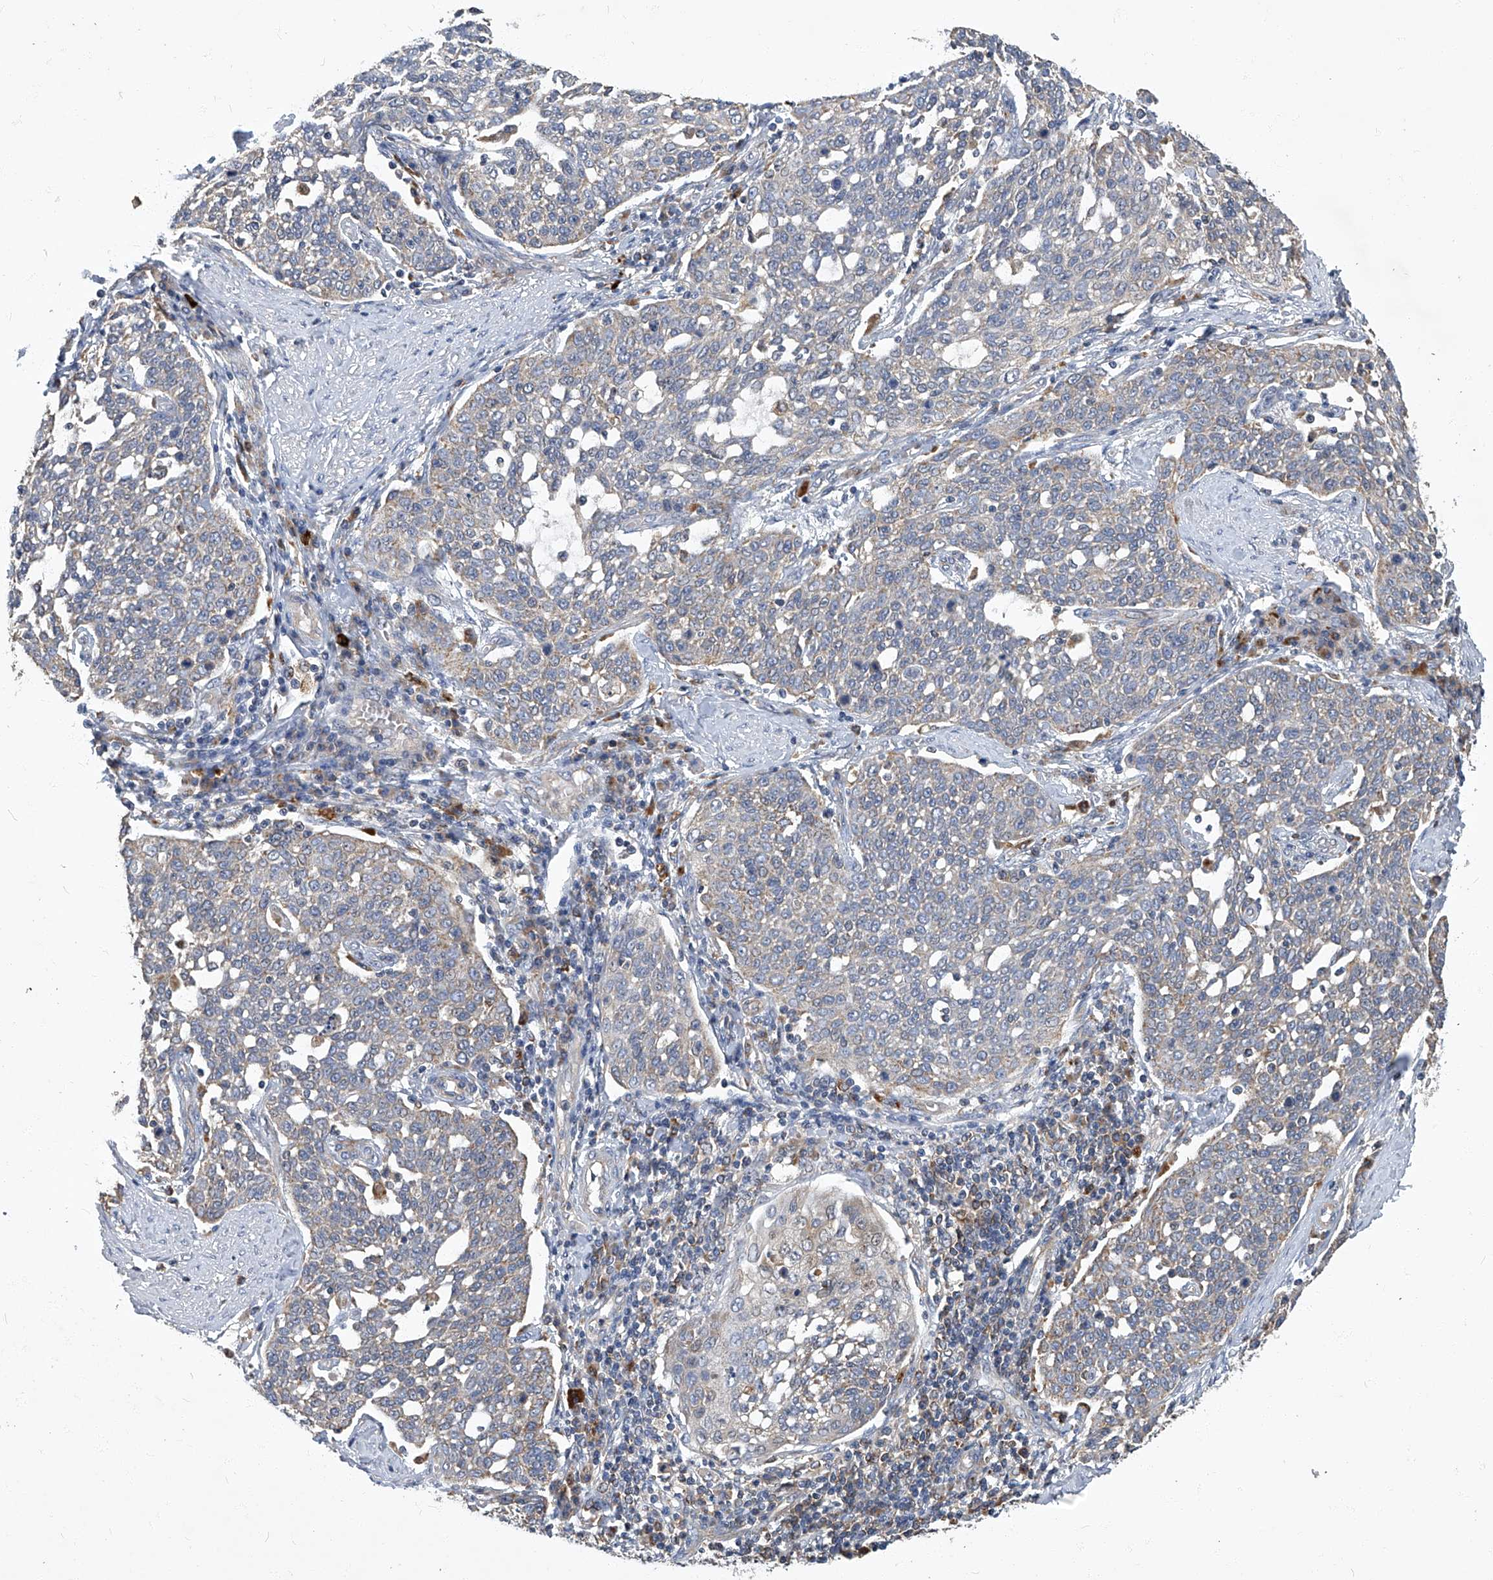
{"staining": {"intensity": "negative", "quantity": "none", "location": "none"}, "tissue": "cervical cancer", "cell_type": "Tumor cells", "image_type": "cancer", "snomed": [{"axis": "morphology", "description": "Squamous cell carcinoma, NOS"}, {"axis": "topography", "description": "Cervix"}], "caption": "Immunohistochemistry (IHC) of human cervical cancer (squamous cell carcinoma) displays no expression in tumor cells. Nuclei are stained in blue.", "gene": "TNFRSF13B", "patient": {"sex": "female", "age": 34}}